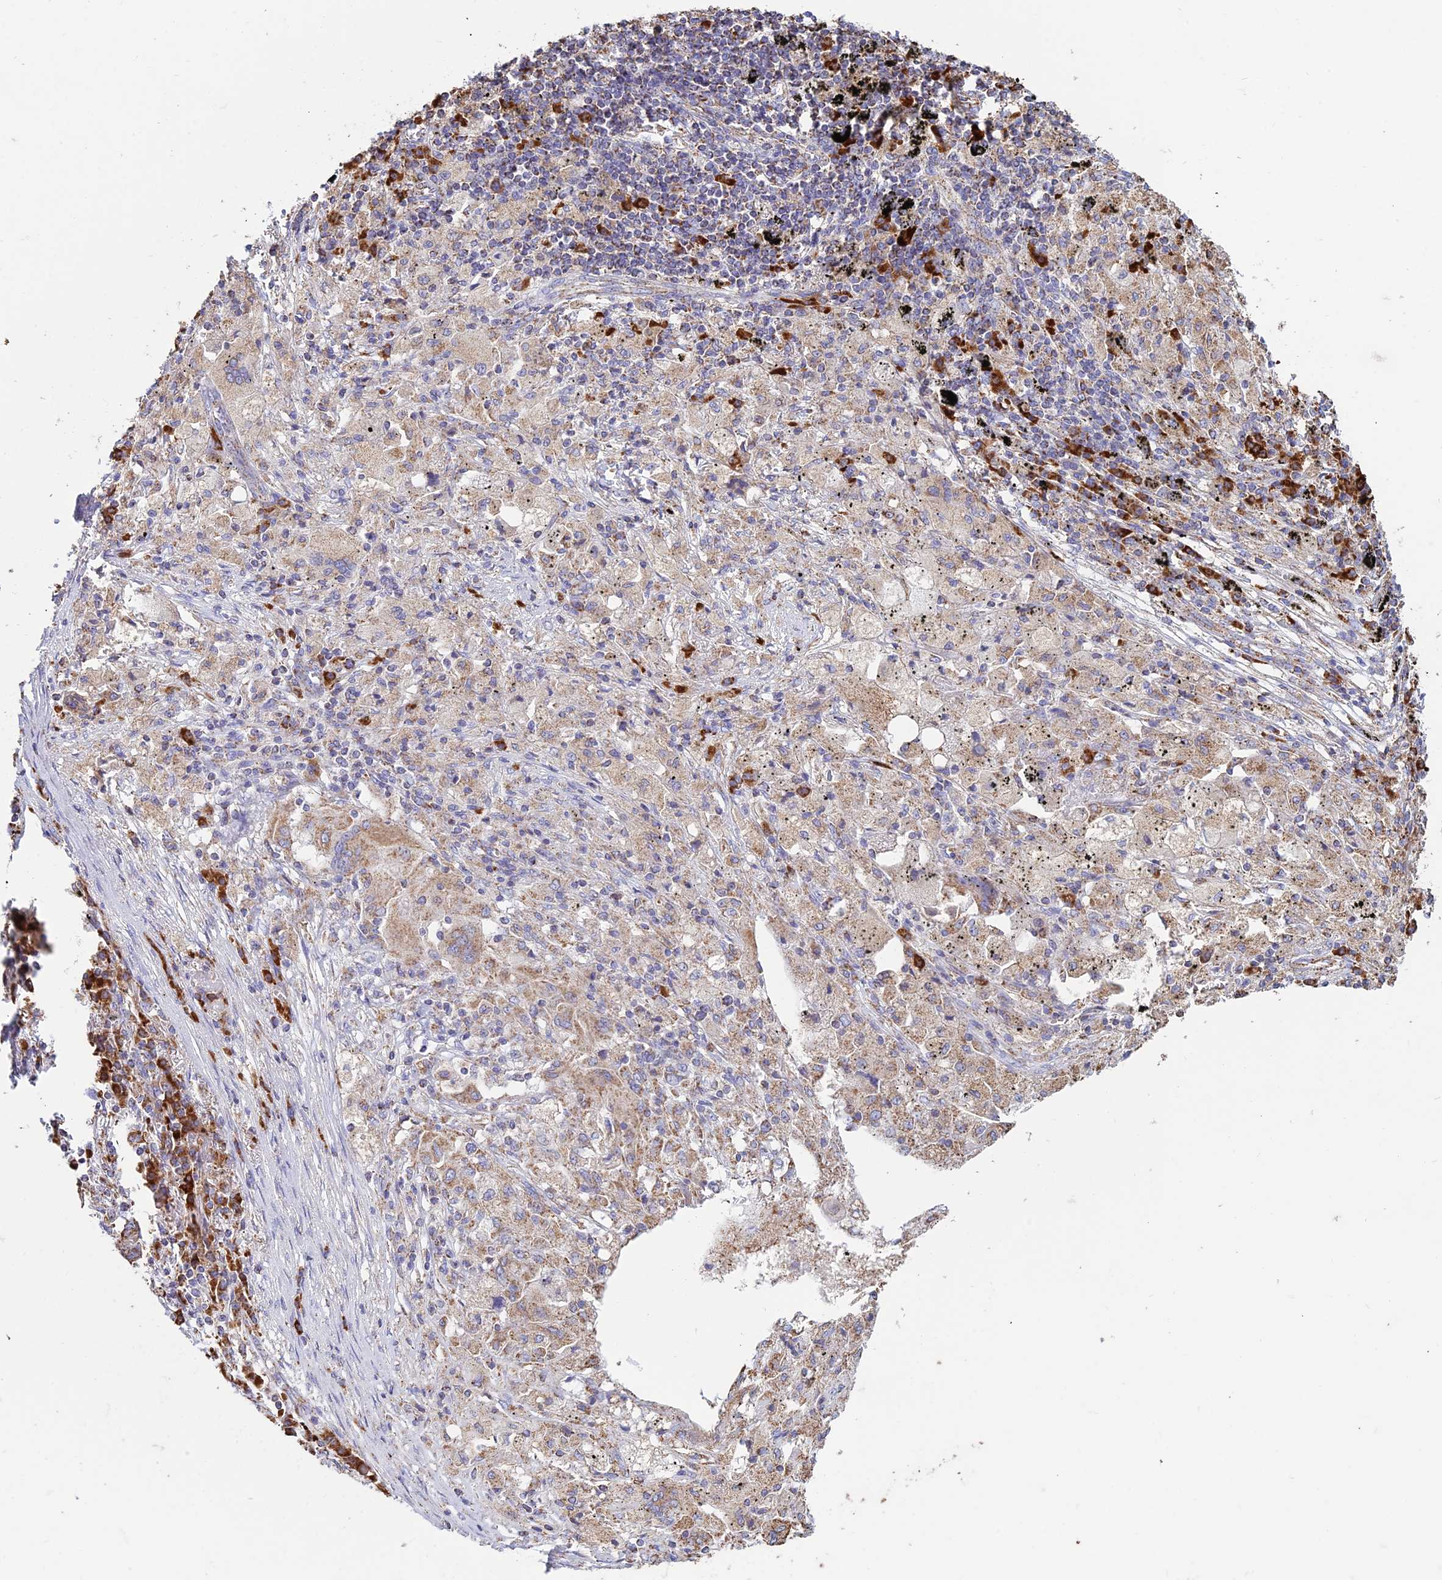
{"staining": {"intensity": "moderate", "quantity": ">75%", "location": "cytoplasmic/membranous"}, "tissue": "lung cancer", "cell_type": "Tumor cells", "image_type": "cancer", "snomed": [{"axis": "morphology", "description": "Squamous cell carcinoma, NOS"}, {"axis": "topography", "description": "Lung"}], "caption": "The image demonstrates a brown stain indicating the presence of a protein in the cytoplasmic/membranous of tumor cells in lung cancer. (Stains: DAB (3,3'-diaminobenzidine) in brown, nuclei in blue, Microscopy: brightfield microscopy at high magnification).", "gene": "OR2W3", "patient": {"sex": "female", "age": 63}}